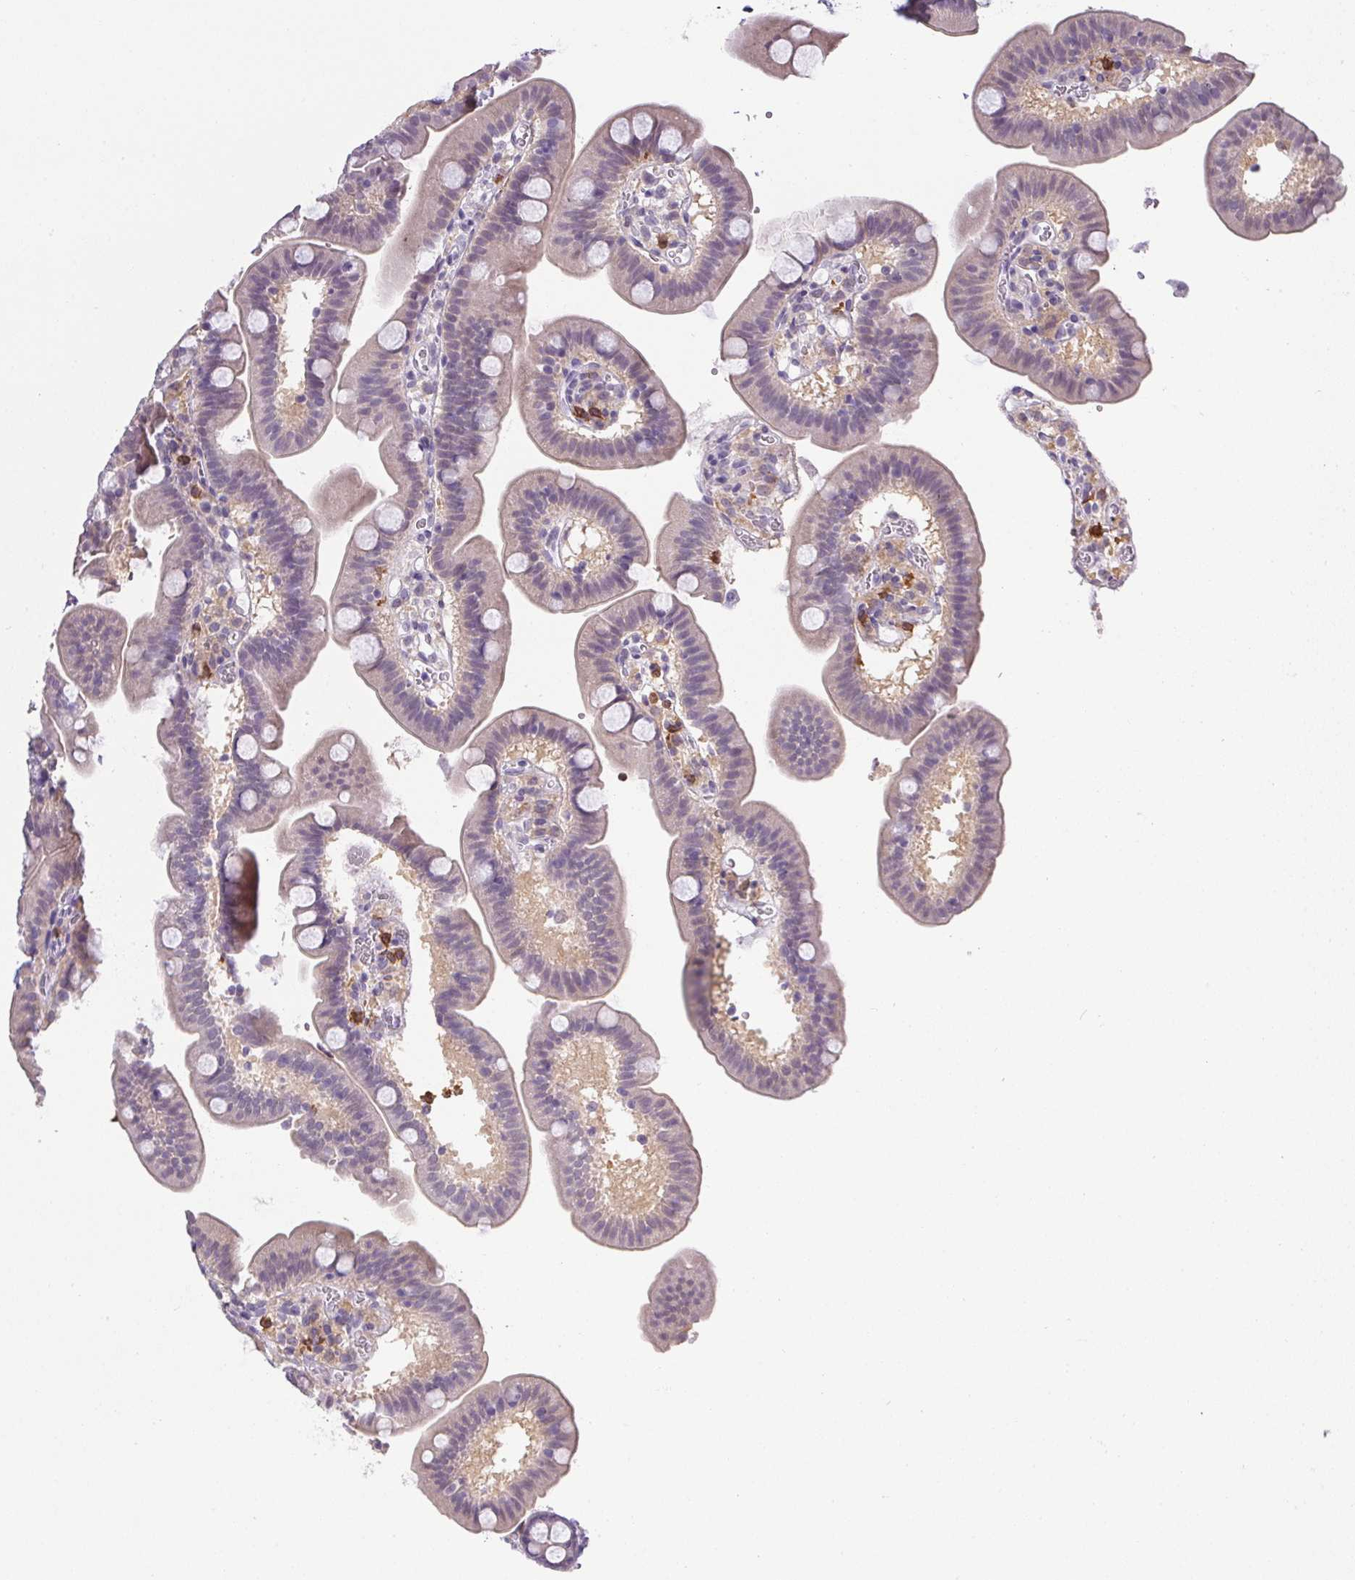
{"staining": {"intensity": "negative", "quantity": "none", "location": "none"}, "tissue": "duodenum", "cell_type": "Glandular cells", "image_type": "normal", "snomed": [{"axis": "morphology", "description": "Normal tissue, NOS"}, {"axis": "topography", "description": "Pancreas"}, {"axis": "topography", "description": "Duodenum"}], "caption": "The immunohistochemistry histopathology image has no significant positivity in glandular cells of duodenum. (DAB (3,3'-diaminobenzidine) IHC, high magnification).", "gene": "DNAJC5G", "patient": {"sex": "male", "age": 59}}